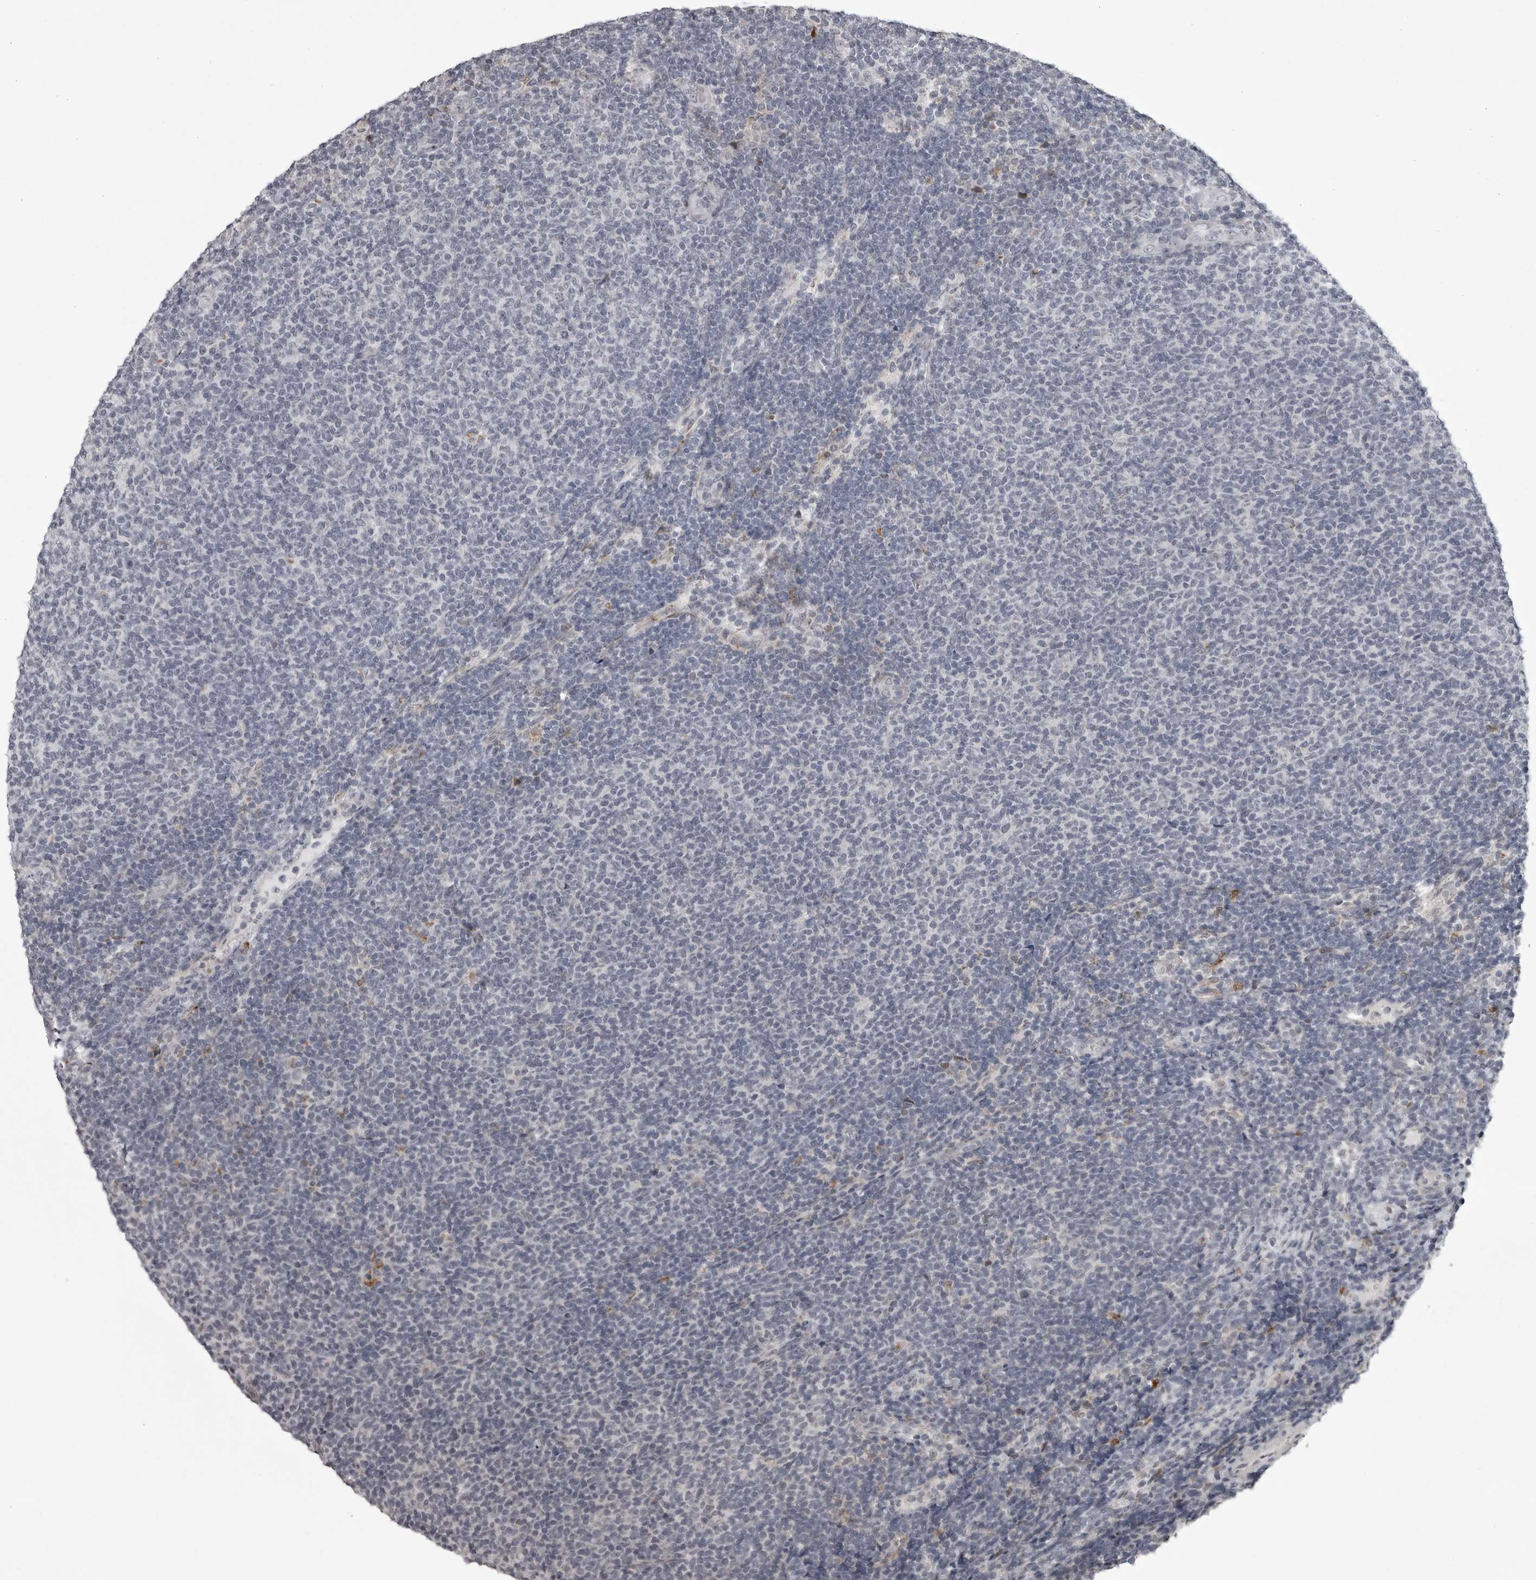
{"staining": {"intensity": "negative", "quantity": "none", "location": "none"}, "tissue": "lymphoma", "cell_type": "Tumor cells", "image_type": "cancer", "snomed": [{"axis": "morphology", "description": "Malignant lymphoma, non-Hodgkin's type, Low grade"}, {"axis": "topography", "description": "Lymph node"}], "caption": "Histopathology image shows no protein expression in tumor cells of low-grade malignant lymphoma, non-Hodgkin's type tissue. Nuclei are stained in blue.", "gene": "LYSMD1", "patient": {"sex": "male", "age": 66}}